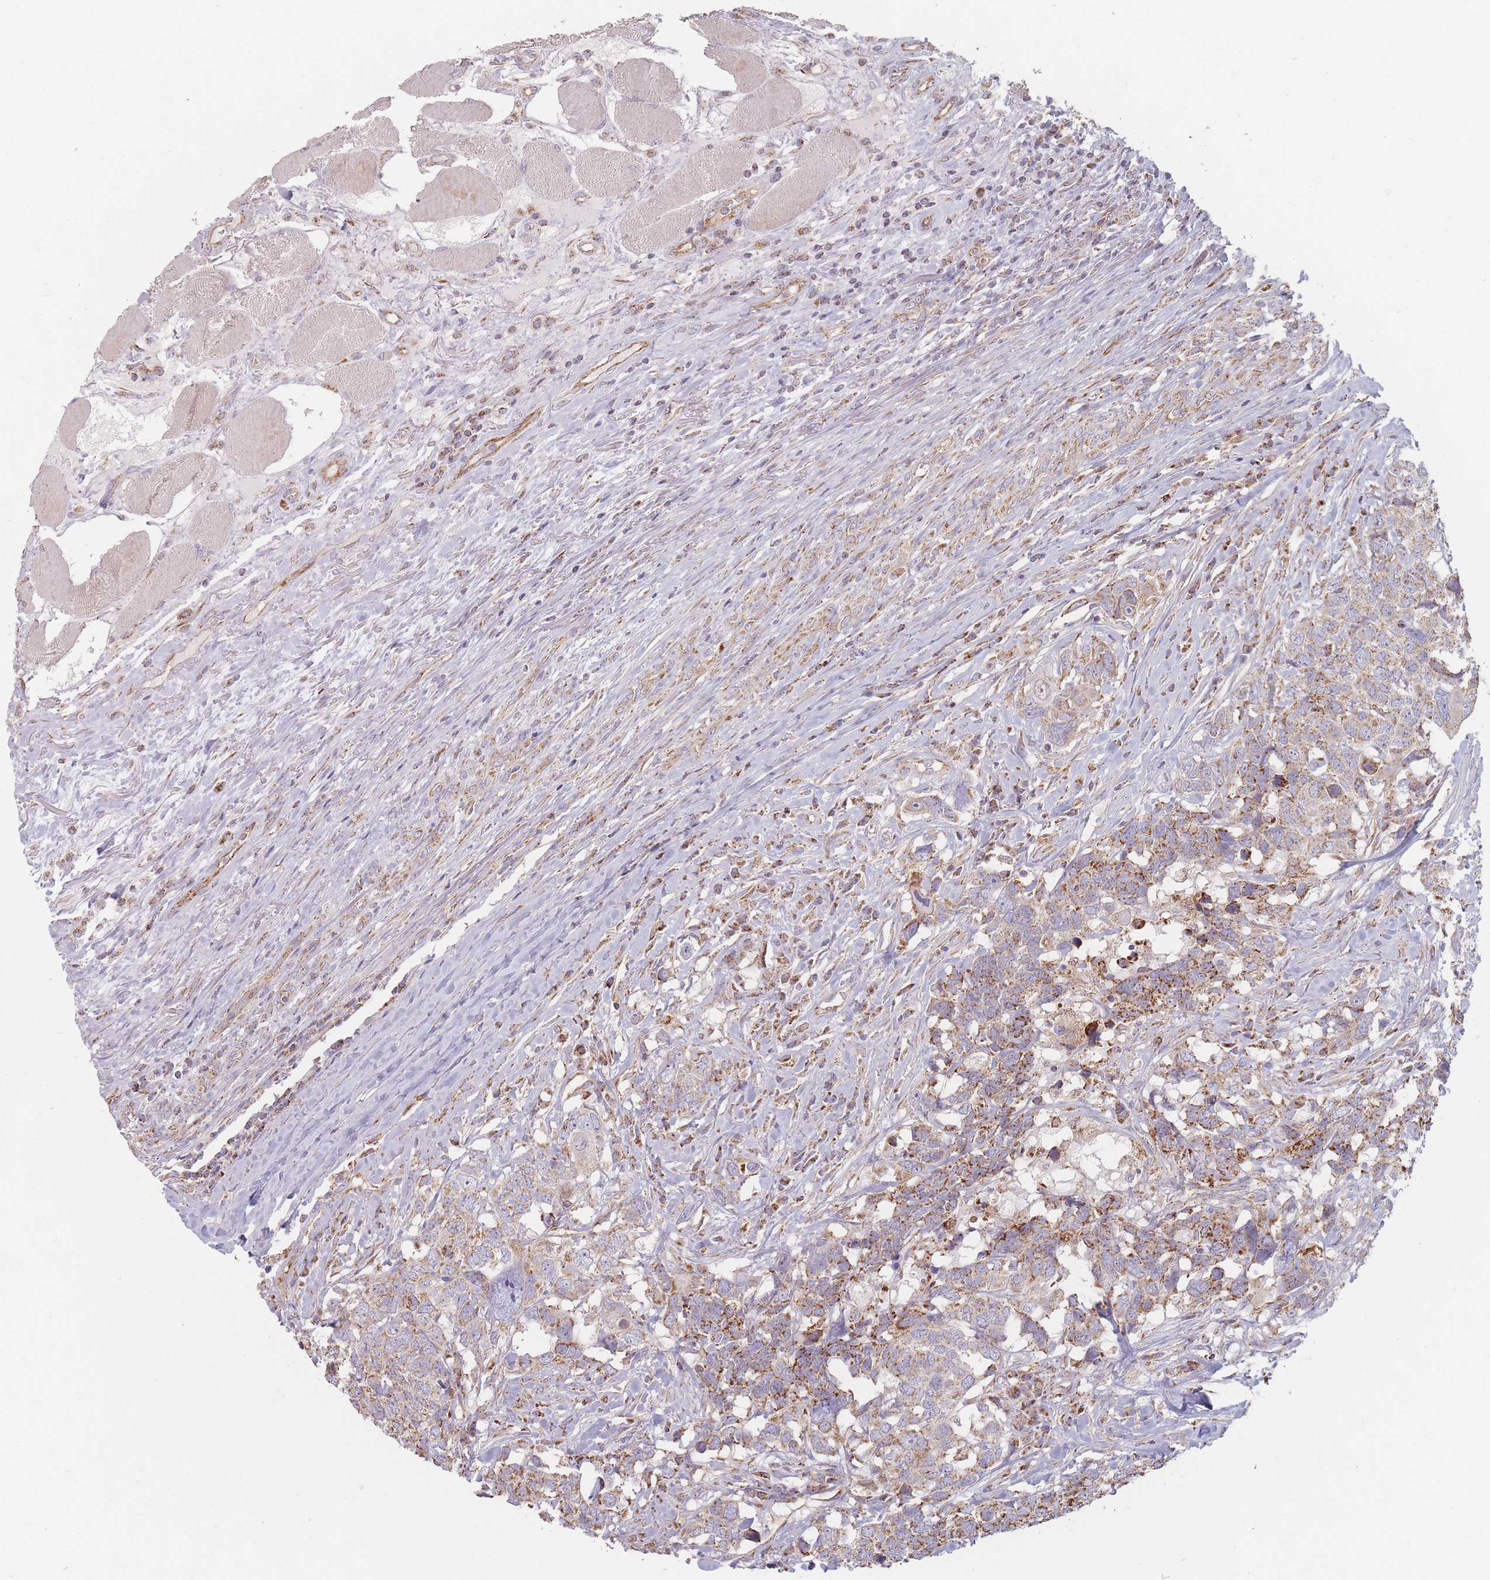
{"staining": {"intensity": "moderate", "quantity": ">75%", "location": "cytoplasmic/membranous"}, "tissue": "head and neck cancer", "cell_type": "Tumor cells", "image_type": "cancer", "snomed": [{"axis": "morphology", "description": "Squamous cell carcinoma, NOS"}, {"axis": "topography", "description": "Head-Neck"}], "caption": "Immunohistochemical staining of head and neck squamous cell carcinoma displays medium levels of moderate cytoplasmic/membranous protein staining in about >75% of tumor cells. (IHC, brightfield microscopy, high magnification).", "gene": "ESRP2", "patient": {"sex": "male", "age": 66}}